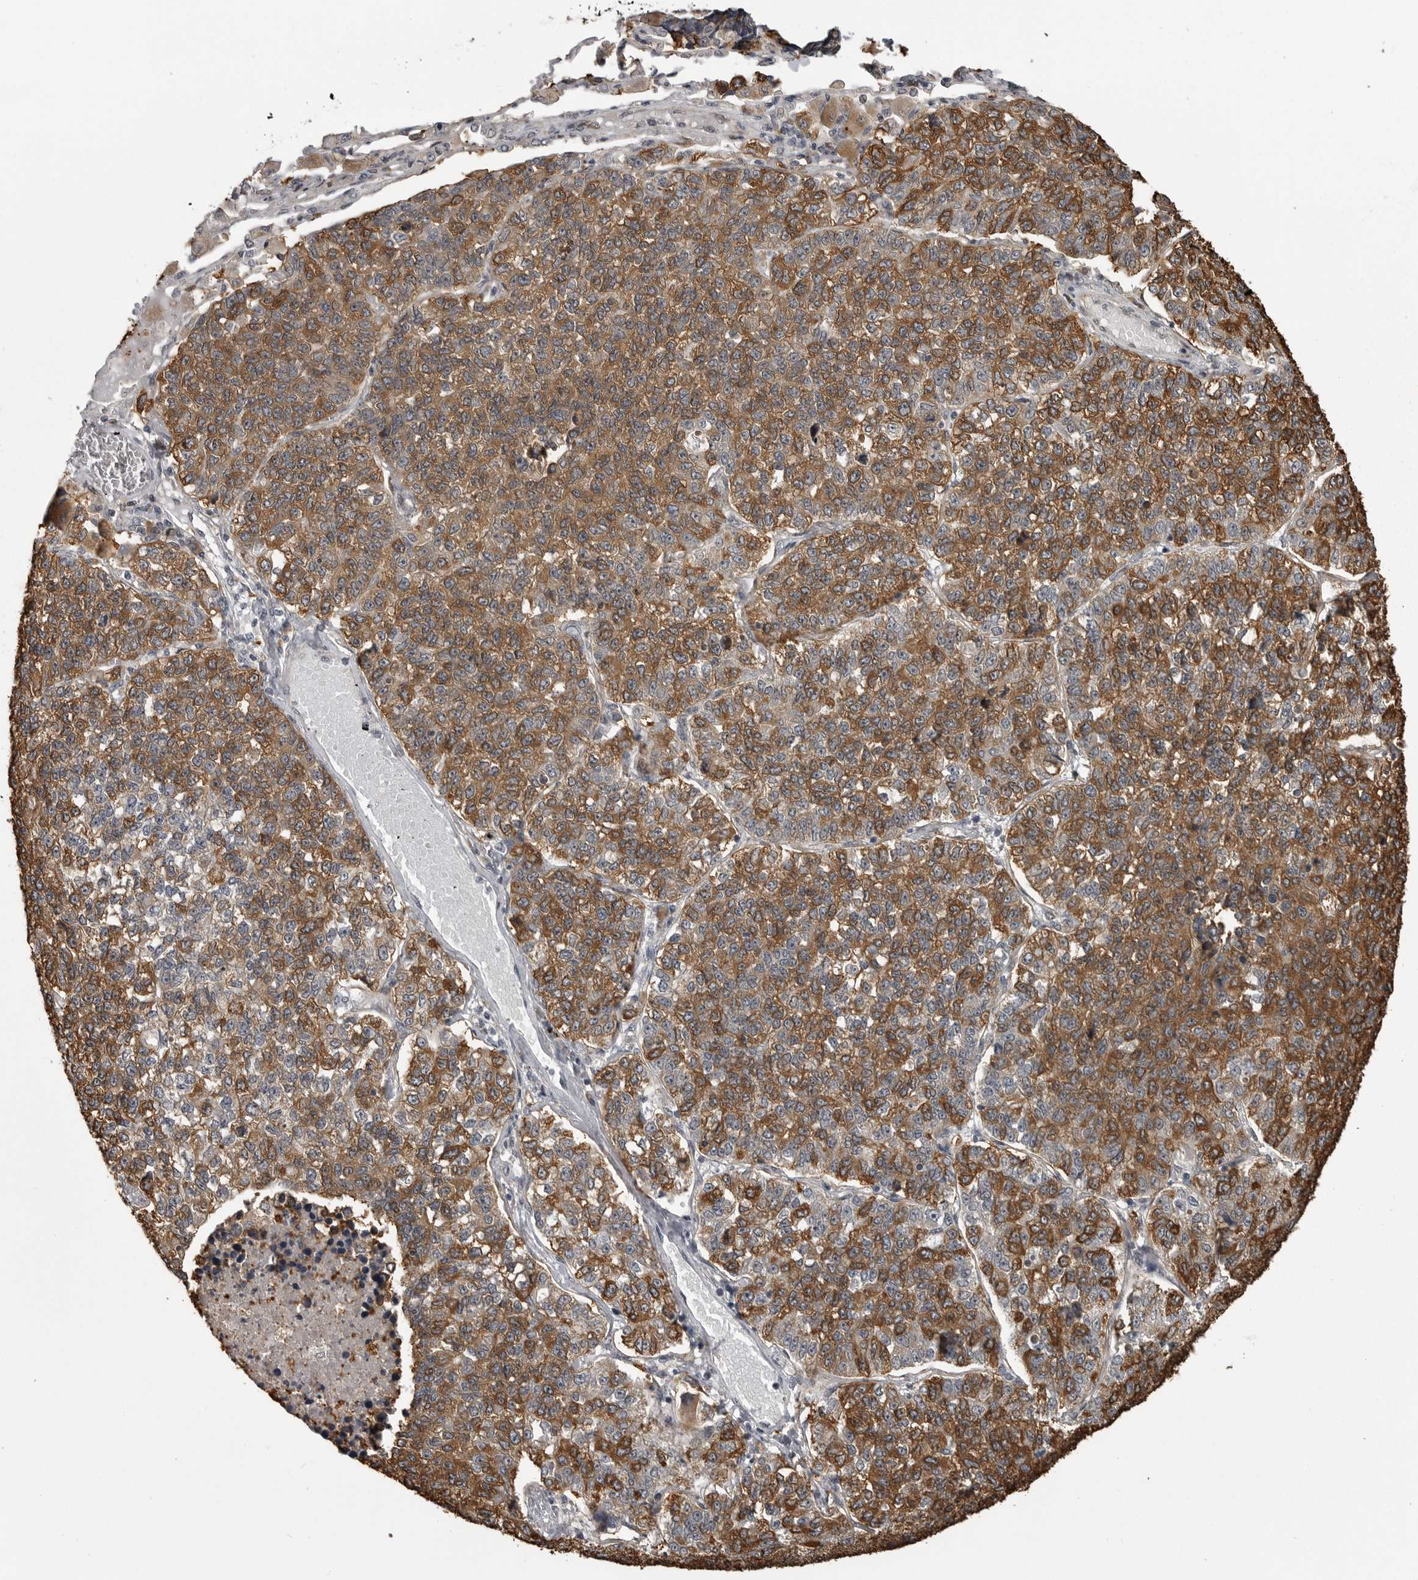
{"staining": {"intensity": "moderate", "quantity": ">75%", "location": "cytoplasmic/membranous"}, "tissue": "lung cancer", "cell_type": "Tumor cells", "image_type": "cancer", "snomed": [{"axis": "morphology", "description": "Adenocarcinoma, NOS"}, {"axis": "topography", "description": "Lung"}], "caption": "Immunohistochemistry of human lung cancer (adenocarcinoma) demonstrates medium levels of moderate cytoplasmic/membranous positivity in about >75% of tumor cells. (DAB = brown stain, brightfield microscopy at high magnification).", "gene": "SNX16", "patient": {"sex": "male", "age": 49}}